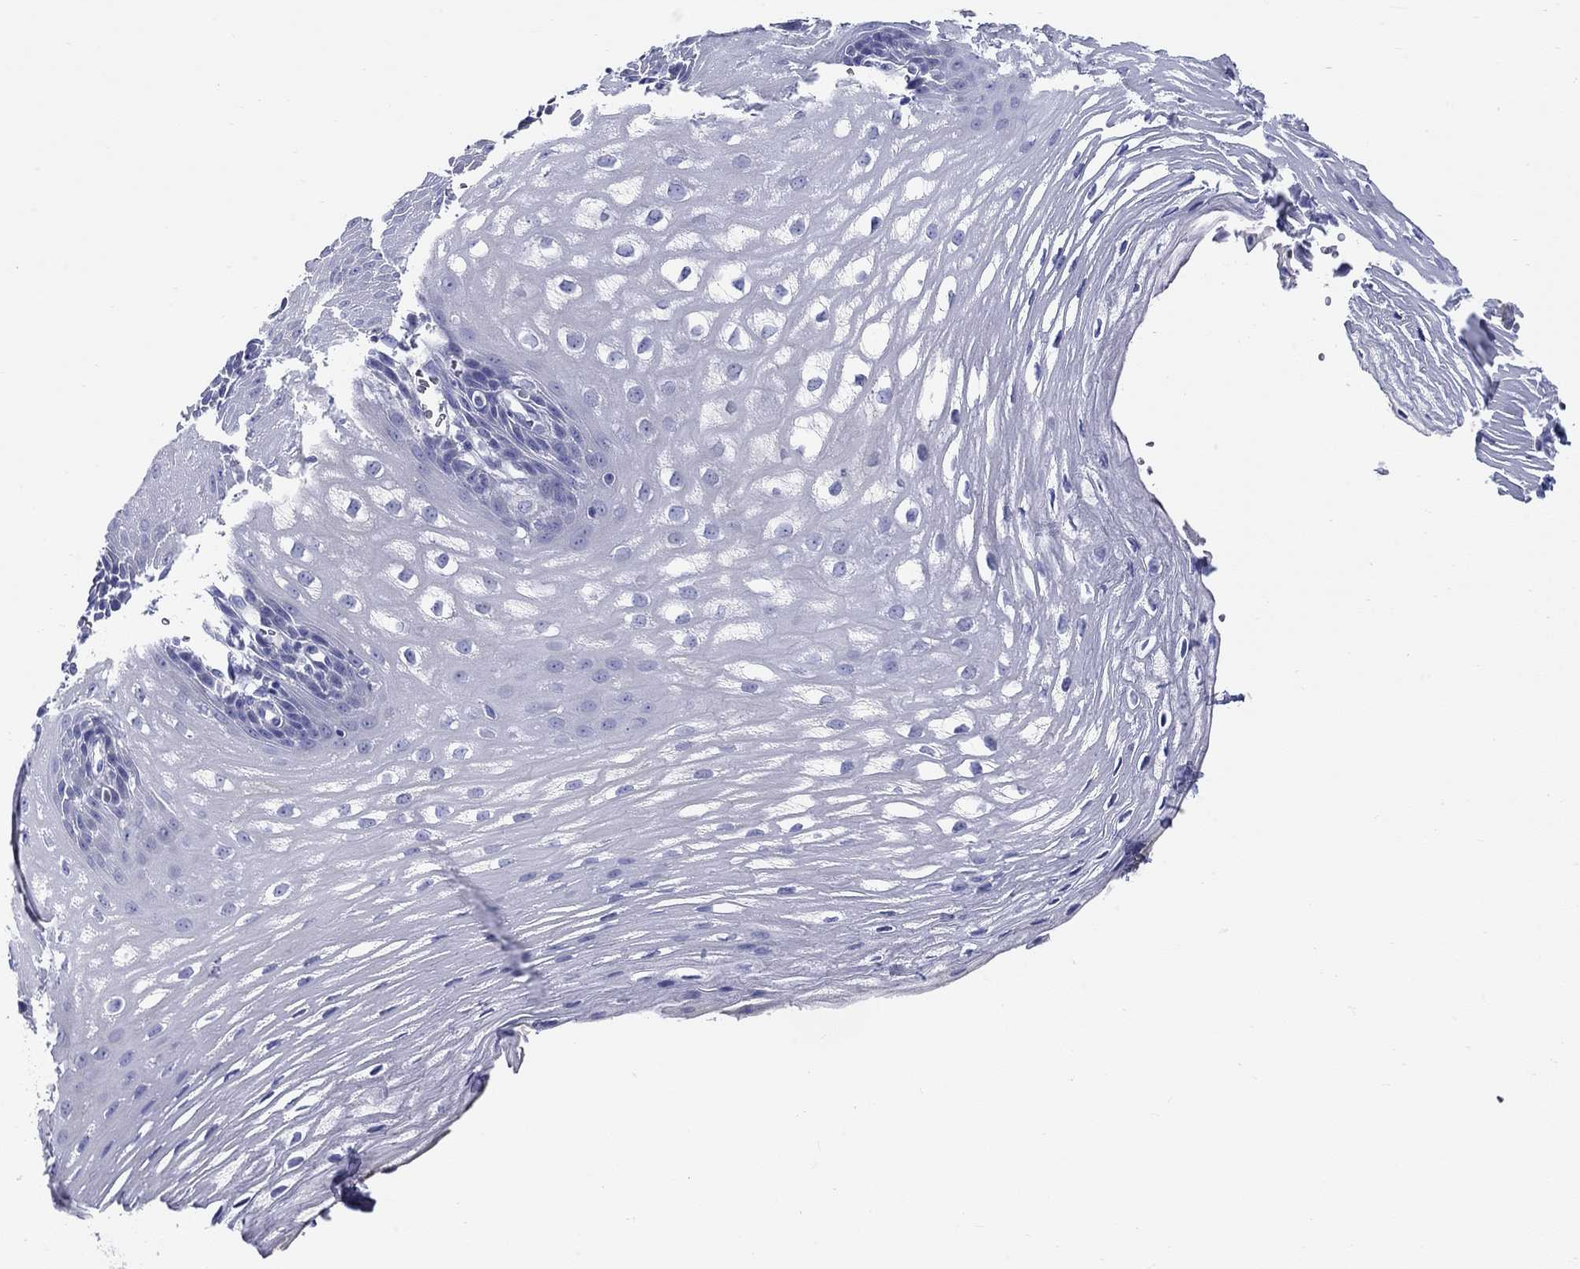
{"staining": {"intensity": "negative", "quantity": "none", "location": "none"}, "tissue": "esophagus", "cell_type": "Squamous epithelial cells", "image_type": "normal", "snomed": [{"axis": "morphology", "description": "Normal tissue, NOS"}, {"axis": "topography", "description": "Esophagus"}], "caption": "Immunohistochemistry histopathology image of benign esophagus stained for a protein (brown), which shows no staining in squamous epithelial cells. The staining was performed using DAB to visualize the protein expression in brown, while the nuclei were stained in blue with hematoxylin (Magnification: 20x).", "gene": "CRYGS", "patient": {"sex": "male", "age": 72}}